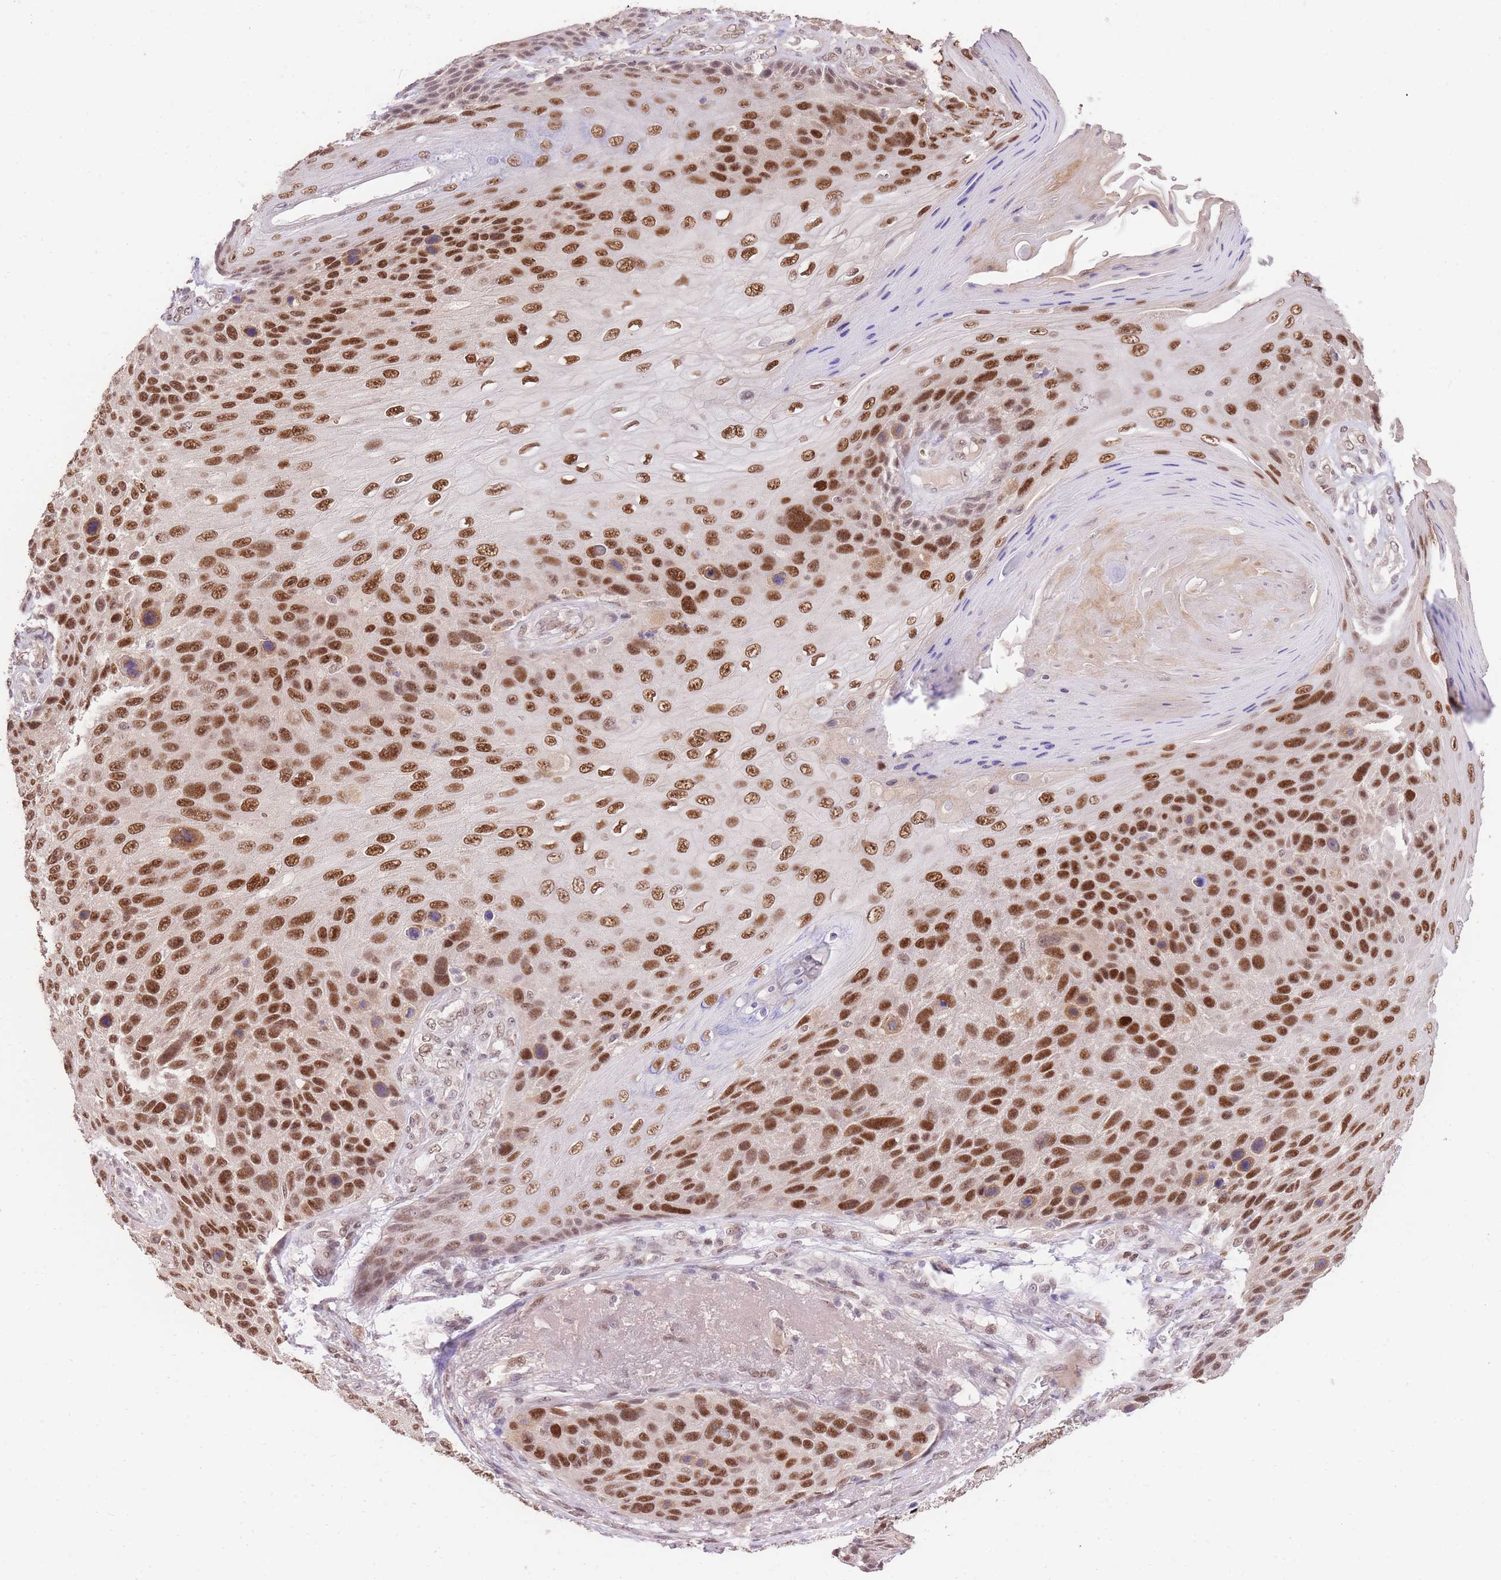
{"staining": {"intensity": "strong", "quantity": ">75%", "location": "nuclear"}, "tissue": "skin cancer", "cell_type": "Tumor cells", "image_type": "cancer", "snomed": [{"axis": "morphology", "description": "Squamous cell carcinoma, NOS"}, {"axis": "topography", "description": "Skin"}], "caption": "Skin cancer was stained to show a protein in brown. There is high levels of strong nuclear expression in about >75% of tumor cells.", "gene": "UBXN7", "patient": {"sex": "female", "age": 88}}